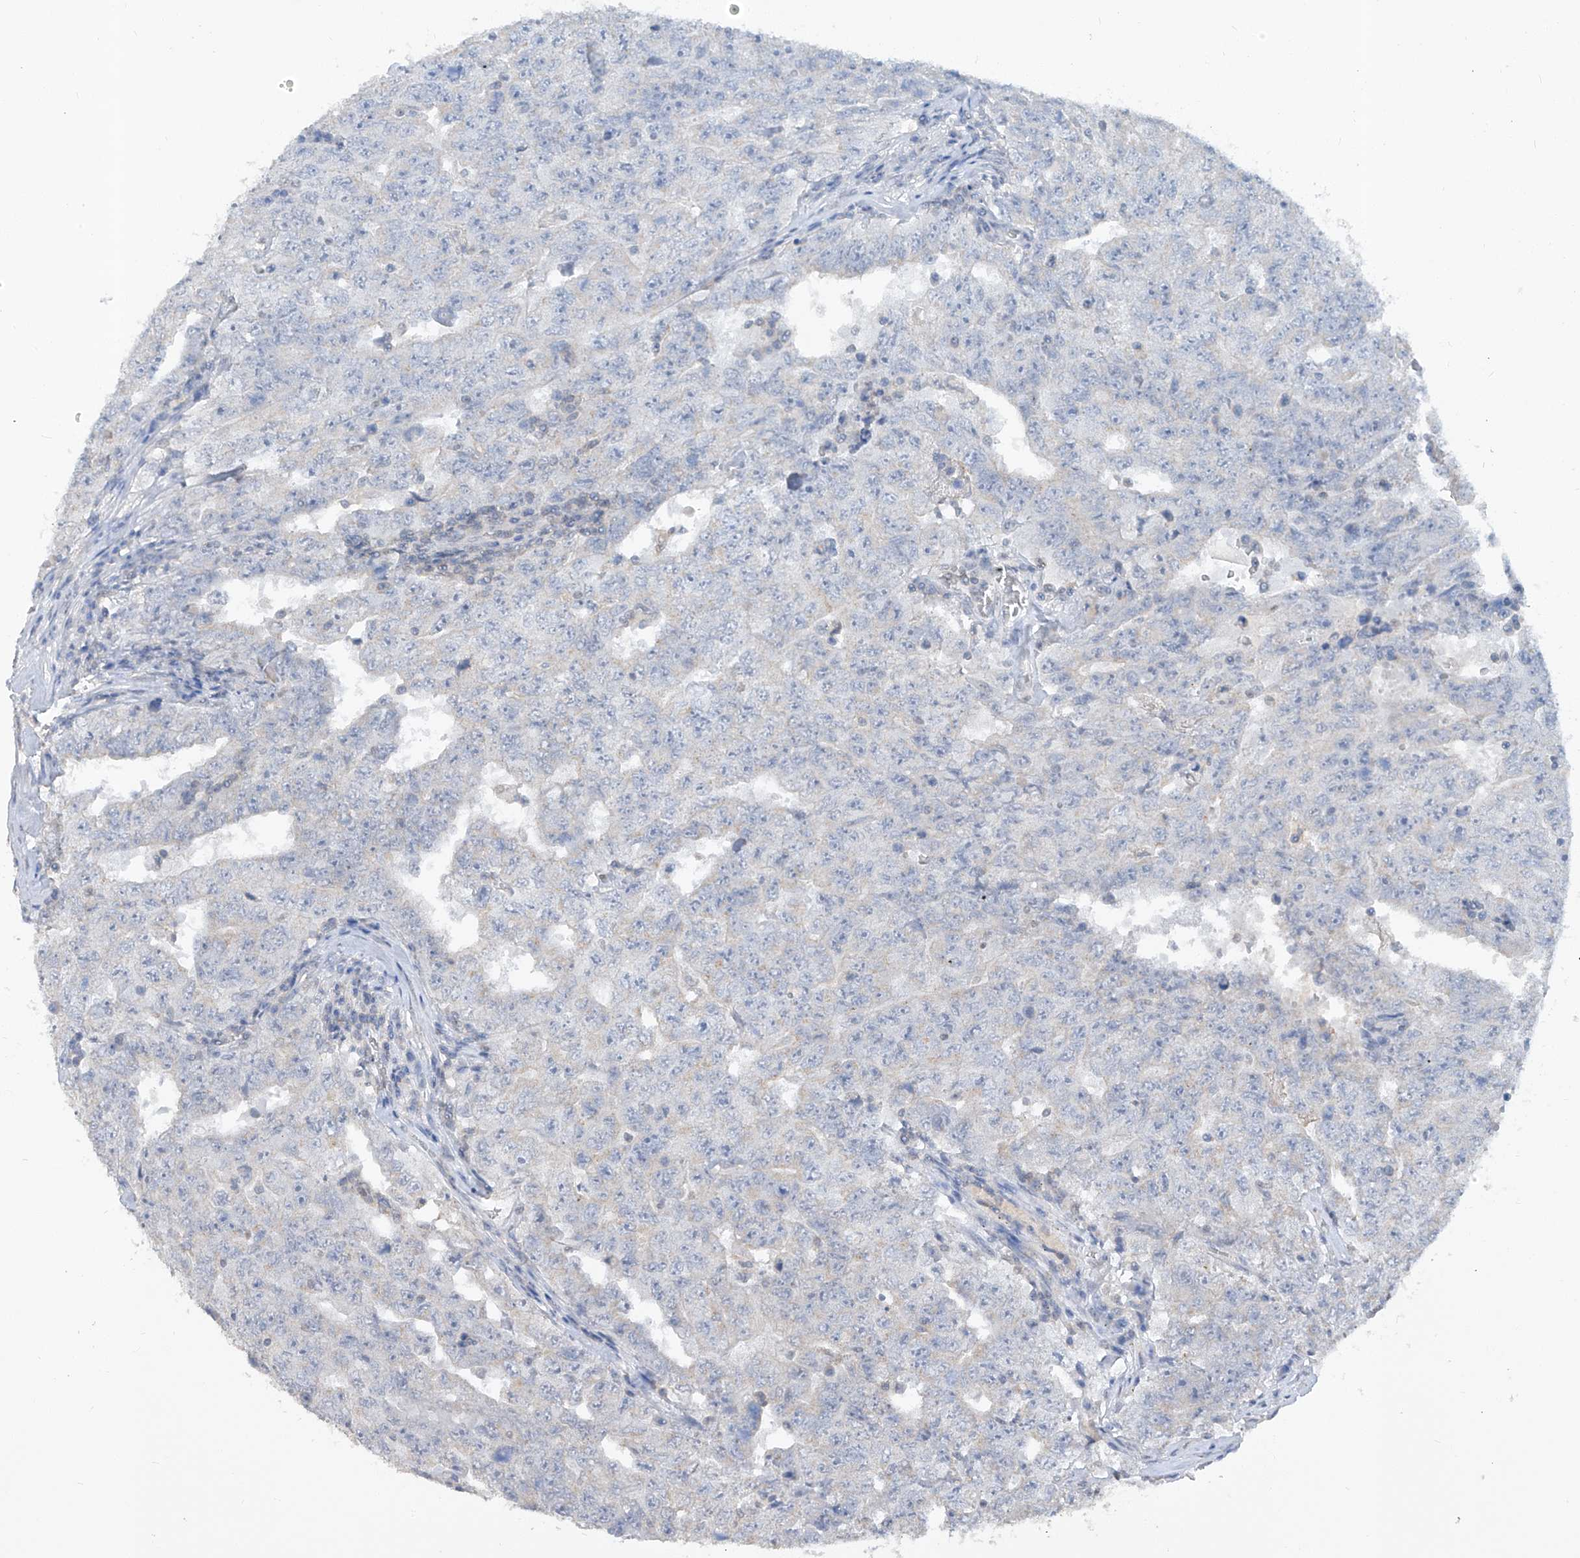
{"staining": {"intensity": "negative", "quantity": "none", "location": "none"}, "tissue": "testis cancer", "cell_type": "Tumor cells", "image_type": "cancer", "snomed": [{"axis": "morphology", "description": "Carcinoma, Embryonal, NOS"}, {"axis": "topography", "description": "Testis"}], "caption": "DAB immunohistochemical staining of embryonal carcinoma (testis) exhibits no significant positivity in tumor cells.", "gene": "HAS3", "patient": {"sex": "male", "age": 26}}